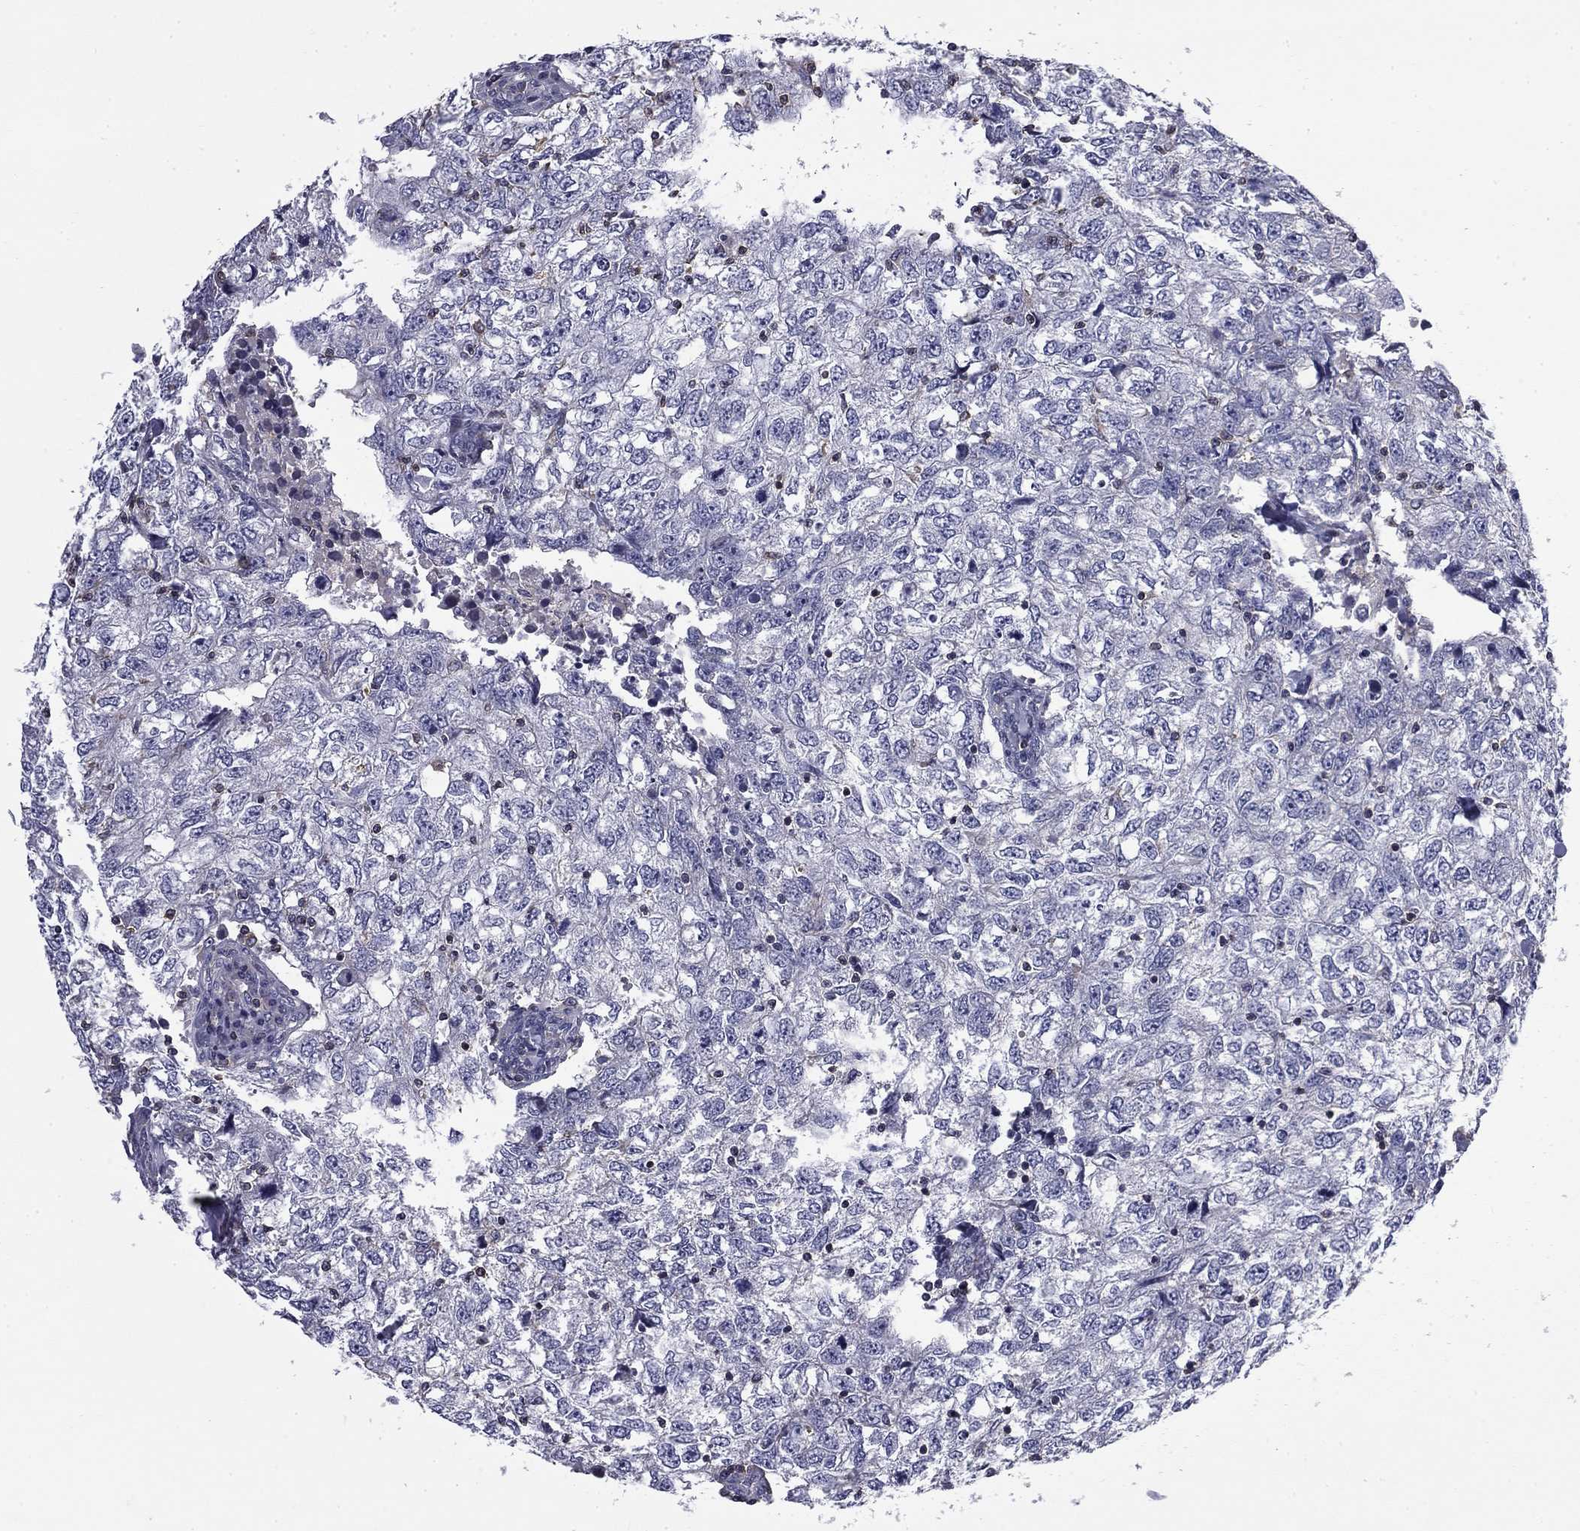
{"staining": {"intensity": "negative", "quantity": "none", "location": "none"}, "tissue": "breast cancer", "cell_type": "Tumor cells", "image_type": "cancer", "snomed": [{"axis": "morphology", "description": "Duct carcinoma"}, {"axis": "topography", "description": "Breast"}], "caption": "Intraductal carcinoma (breast) was stained to show a protein in brown. There is no significant staining in tumor cells. Nuclei are stained in blue.", "gene": "ARHGAP45", "patient": {"sex": "female", "age": 30}}